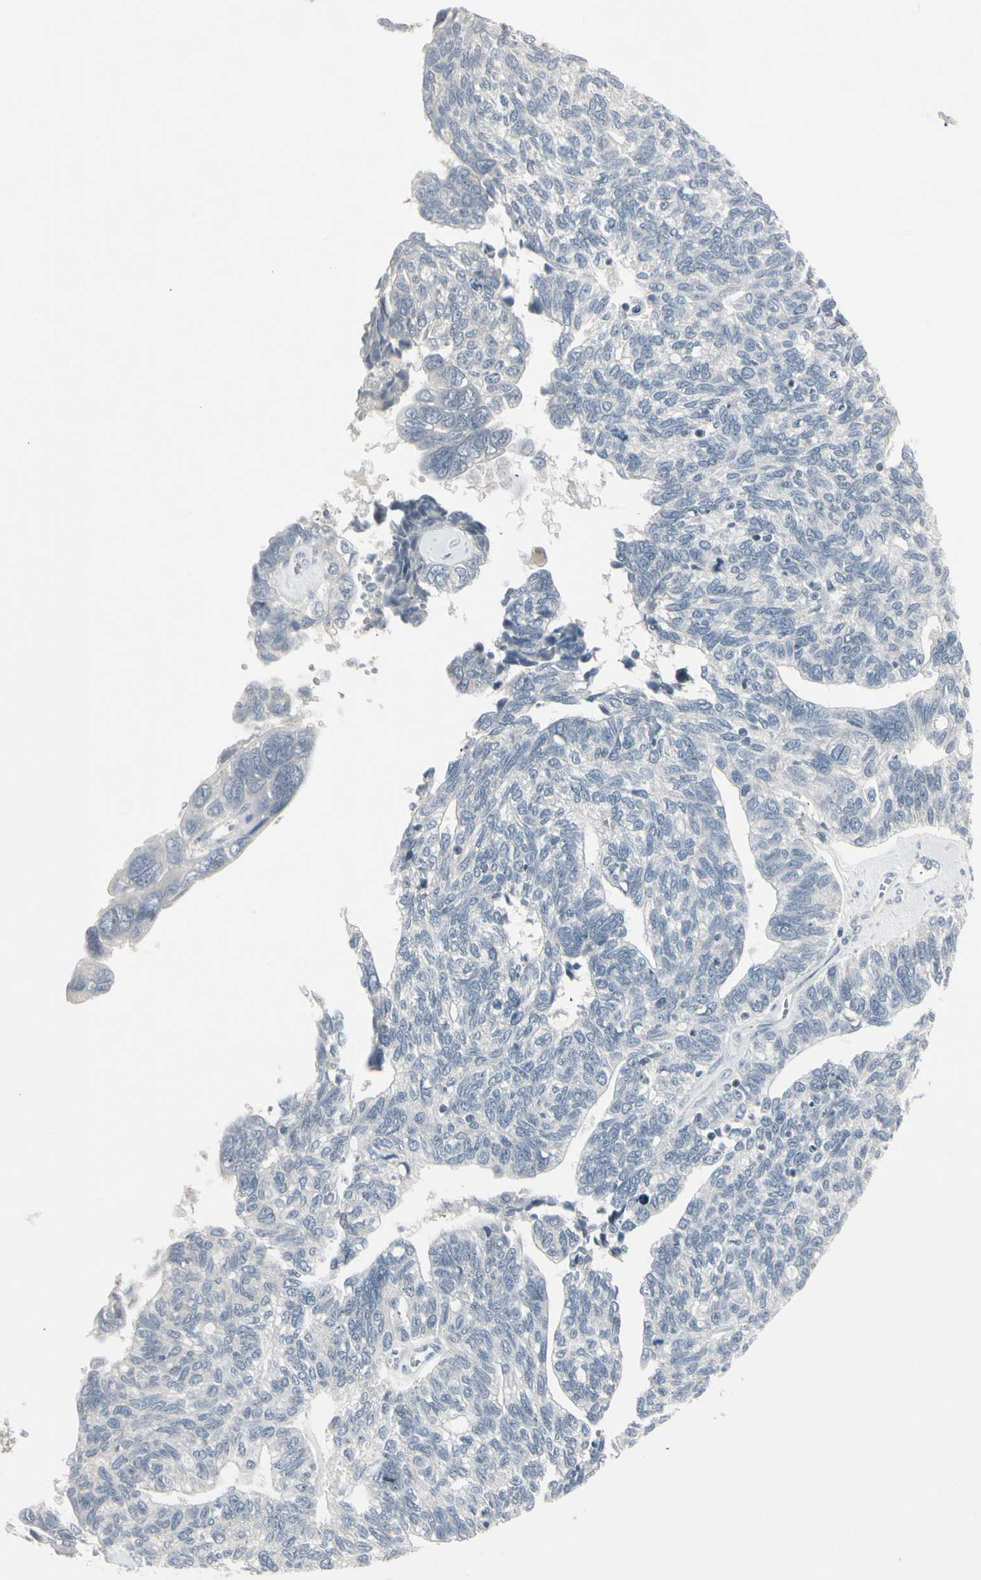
{"staining": {"intensity": "negative", "quantity": "none", "location": "none"}, "tissue": "ovarian cancer", "cell_type": "Tumor cells", "image_type": "cancer", "snomed": [{"axis": "morphology", "description": "Cystadenocarcinoma, serous, NOS"}, {"axis": "topography", "description": "Ovary"}], "caption": "IHC image of serous cystadenocarcinoma (ovarian) stained for a protein (brown), which exhibits no expression in tumor cells.", "gene": "DMPK", "patient": {"sex": "female", "age": 79}}